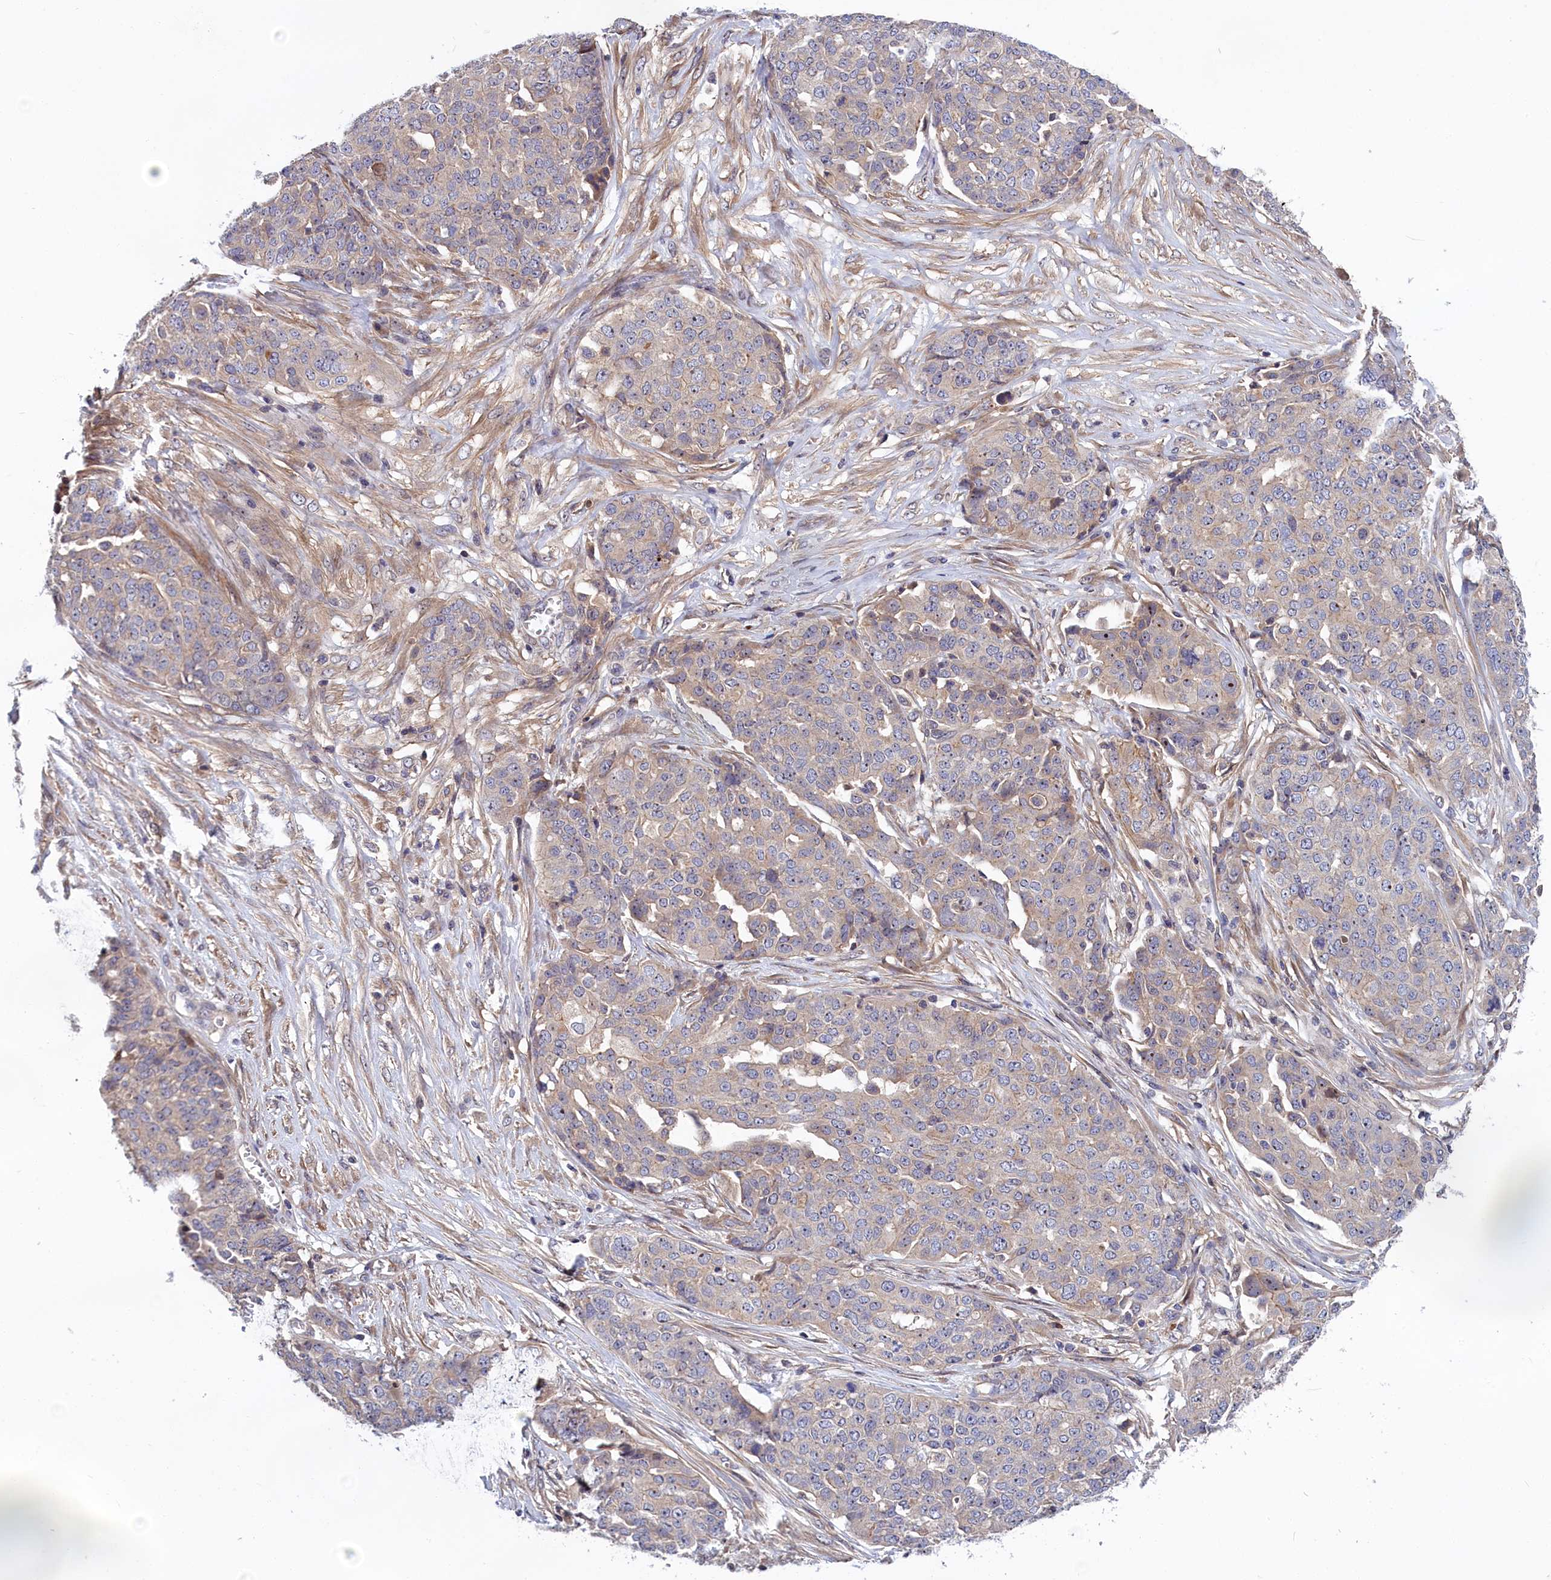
{"staining": {"intensity": "negative", "quantity": "none", "location": "none"}, "tissue": "ovarian cancer", "cell_type": "Tumor cells", "image_type": "cancer", "snomed": [{"axis": "morphology", "description": "Cystadenocarcinoma, serous, NOS"}, {"axis": "topography", "description": "Soft tissue"}, {"axis": "topography", "description": "Ovary"}], "caption": "Immunohistochemistry (IHC) of ovarian cancer (serous cystadenocarcinoma) exhibits no positivity in tumor cells.", "gene": "CRACD", "patient": {"sex": "female", "age": 57}}